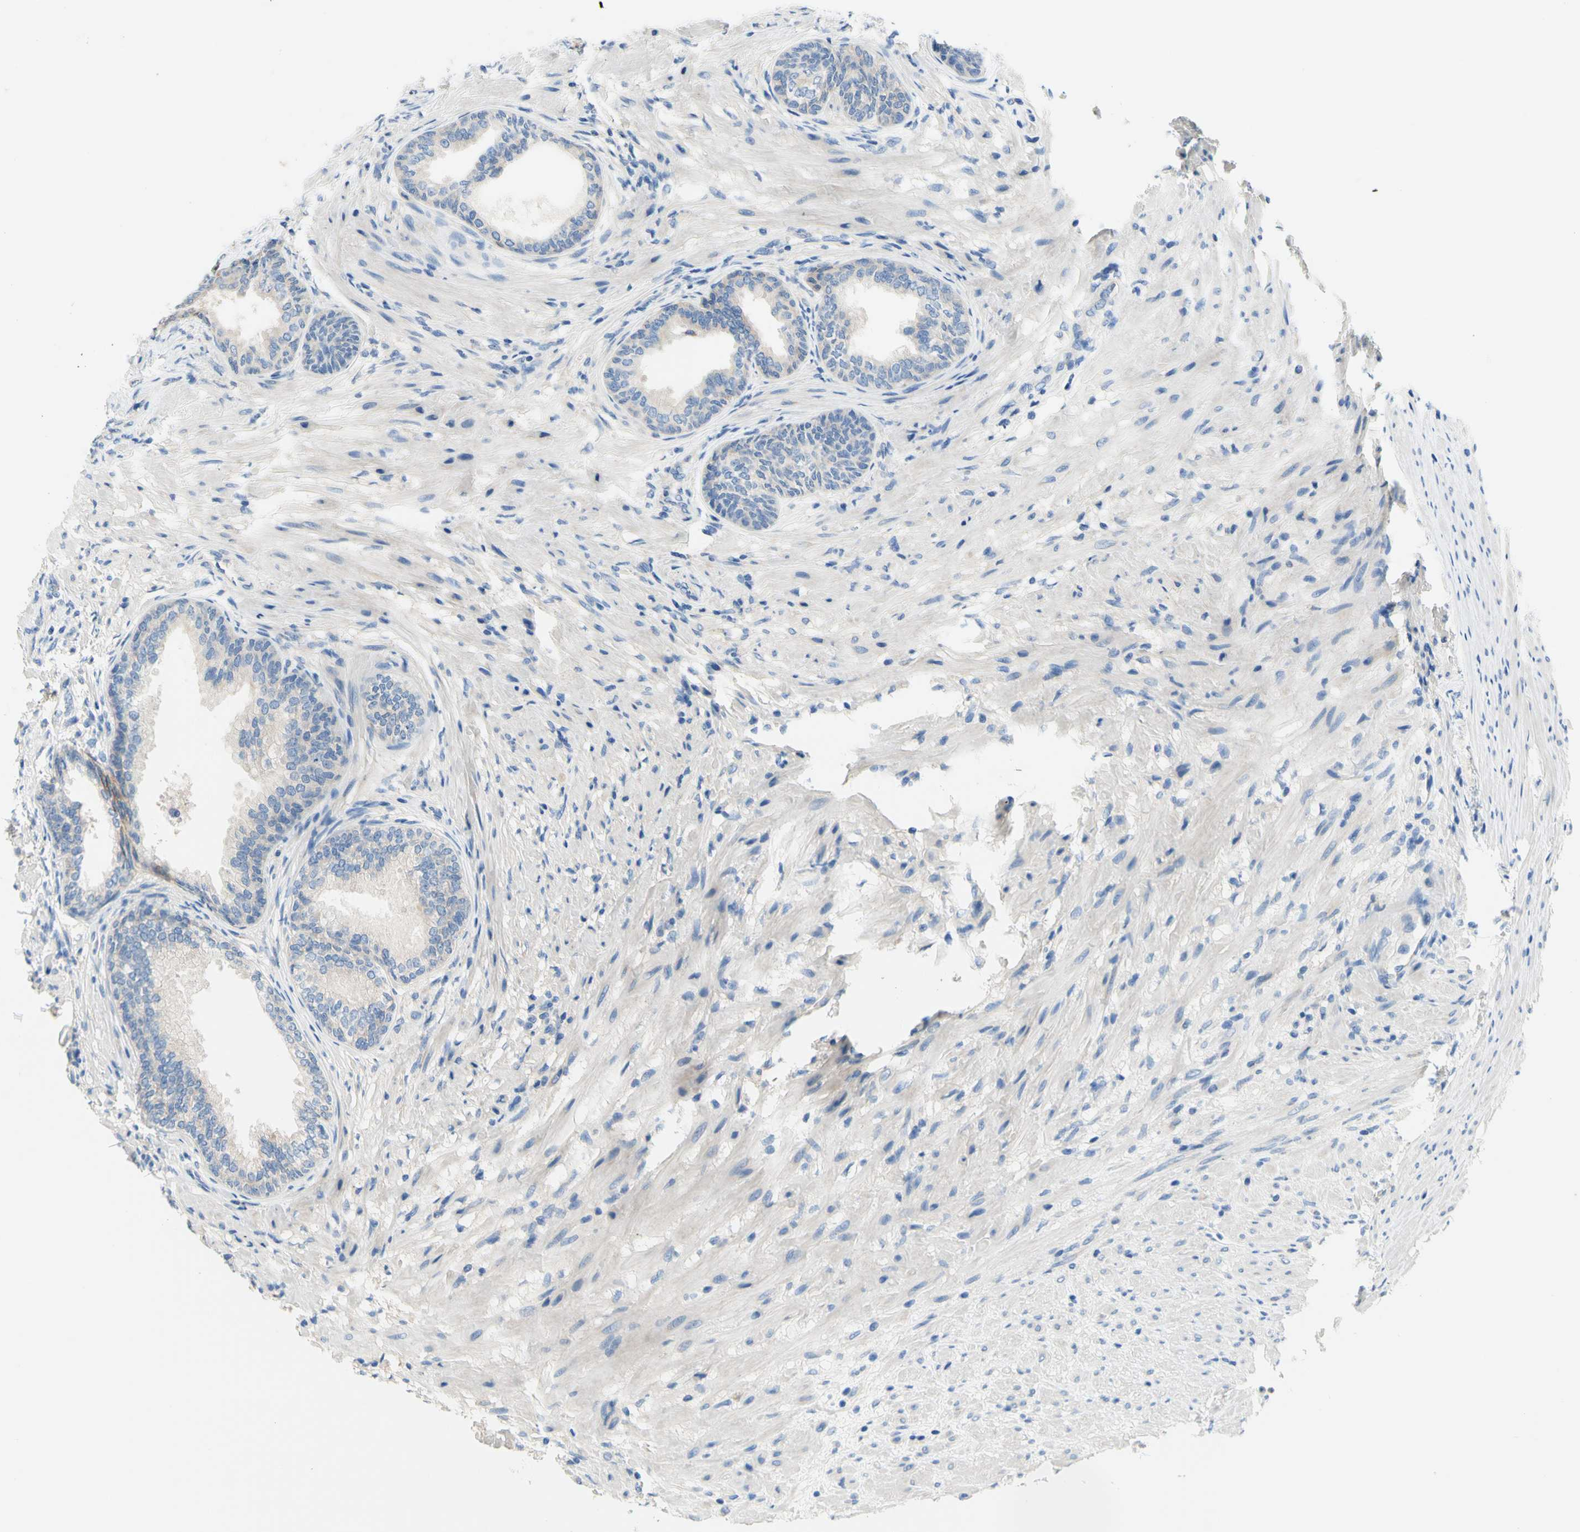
{"staining": {"intensity": "weak", "quantity": ">75%", "location": "cytoplasmic/membranous"}, "tissue": "prostate", "cell_type": "Glandular cells", "image_type": "normal", "snomed": [{"axis": "morphology", "description": "Normal tissue, NOS"}, {"axis": "topography", "description": "Prostate"}], "caption": "Human prostate stained with a protein marker displays weak staining in glandular cells.", "gene": "F3", "patient": {"sex": "male", "age": 76}}